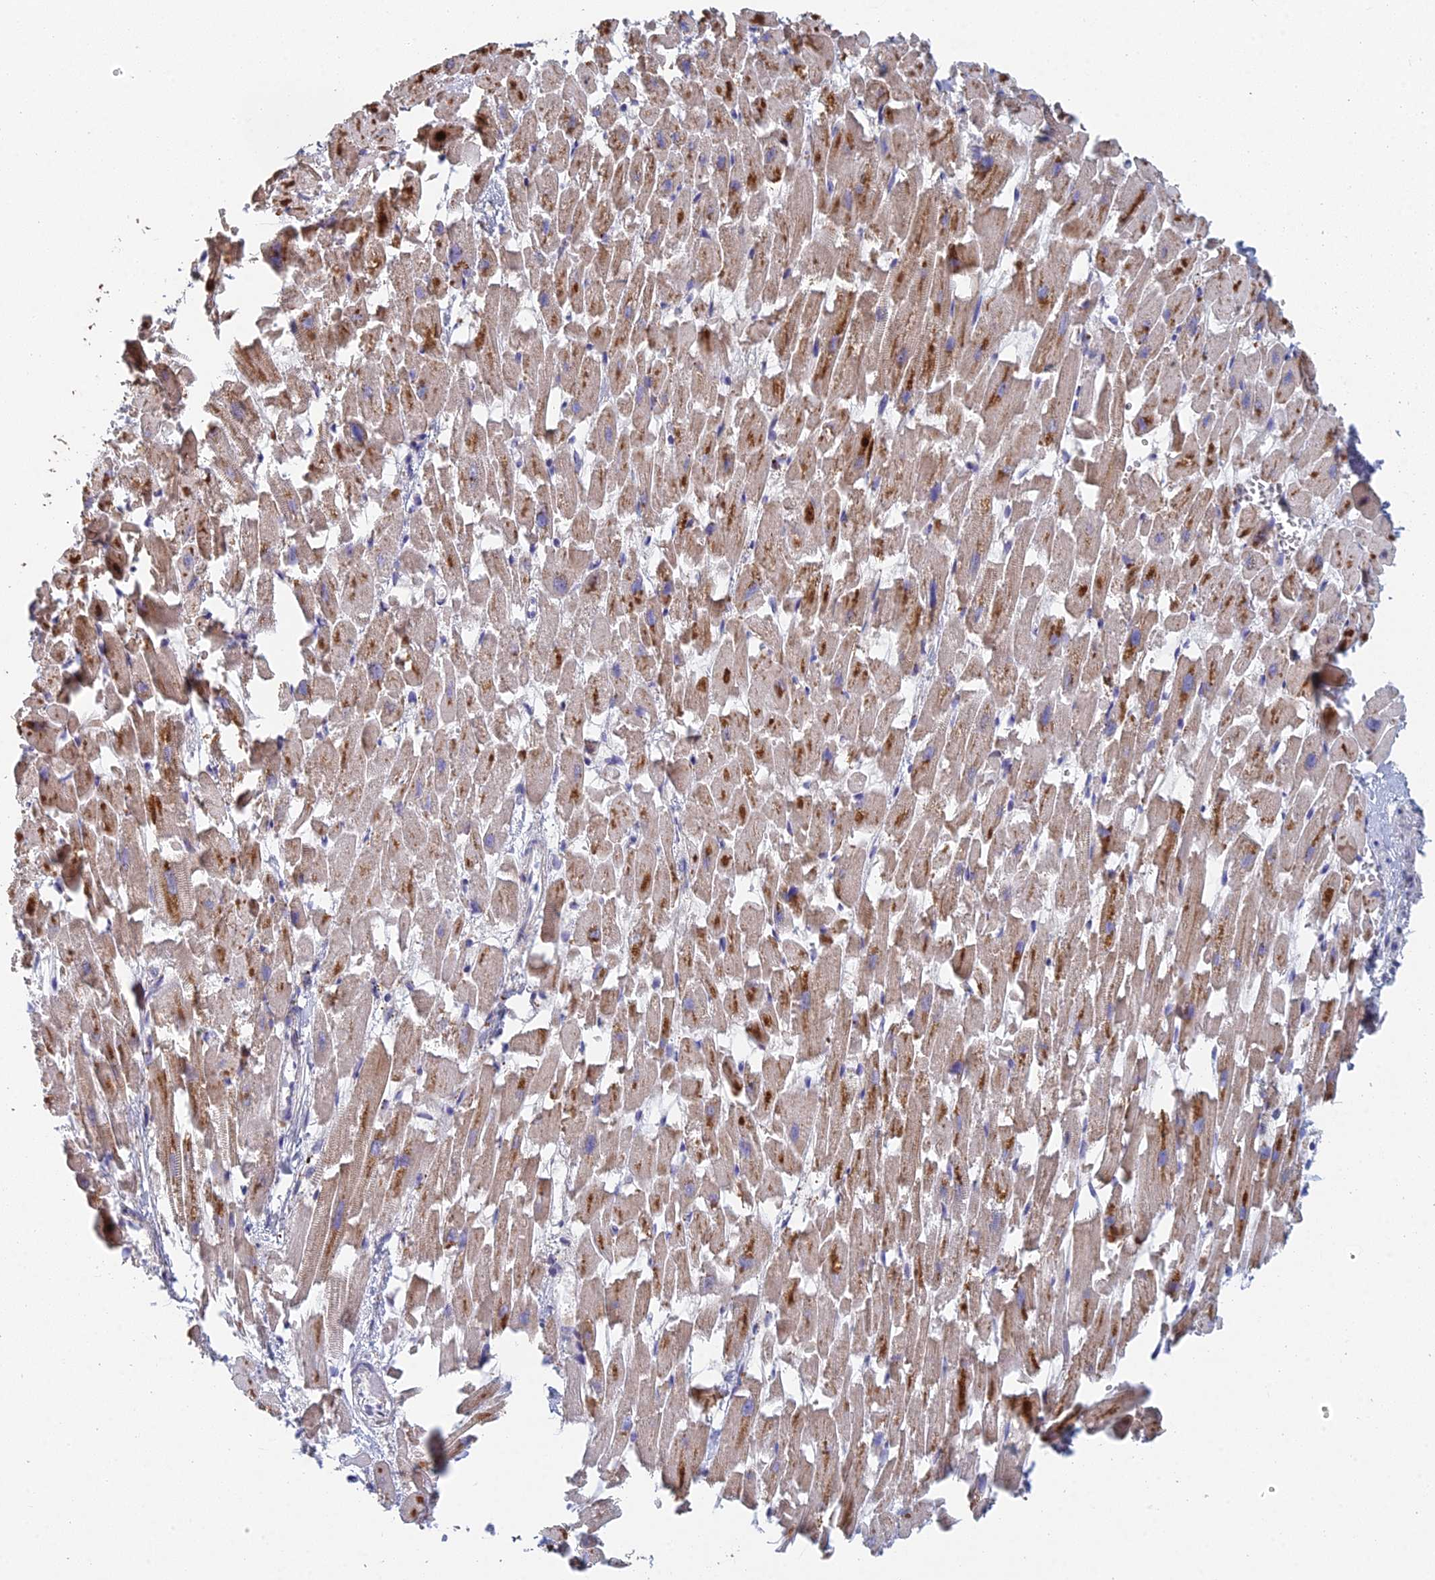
{"staining": {"intensity": "strong", "quantity": "25%-75%", "location": "cytoplasmic/membranous"}, "tissue": "heart muscle", "cell_type": "Cardiomyocytes", "image_type": "normal", "snomed": [{"axis": "morphology", "description": "Normal tissue, NOS"}, {"axis": "topography", "description": "Heart"}], "caption": "Unremarkable heart muscle exhibits strong cytoplasmic/membranous expression in approximately 25%-75% of cardiomyocytes, visualized by immunohistochemistry.", "gene": "FOXS1", "patient": {"sex": "female", "age": 64}}